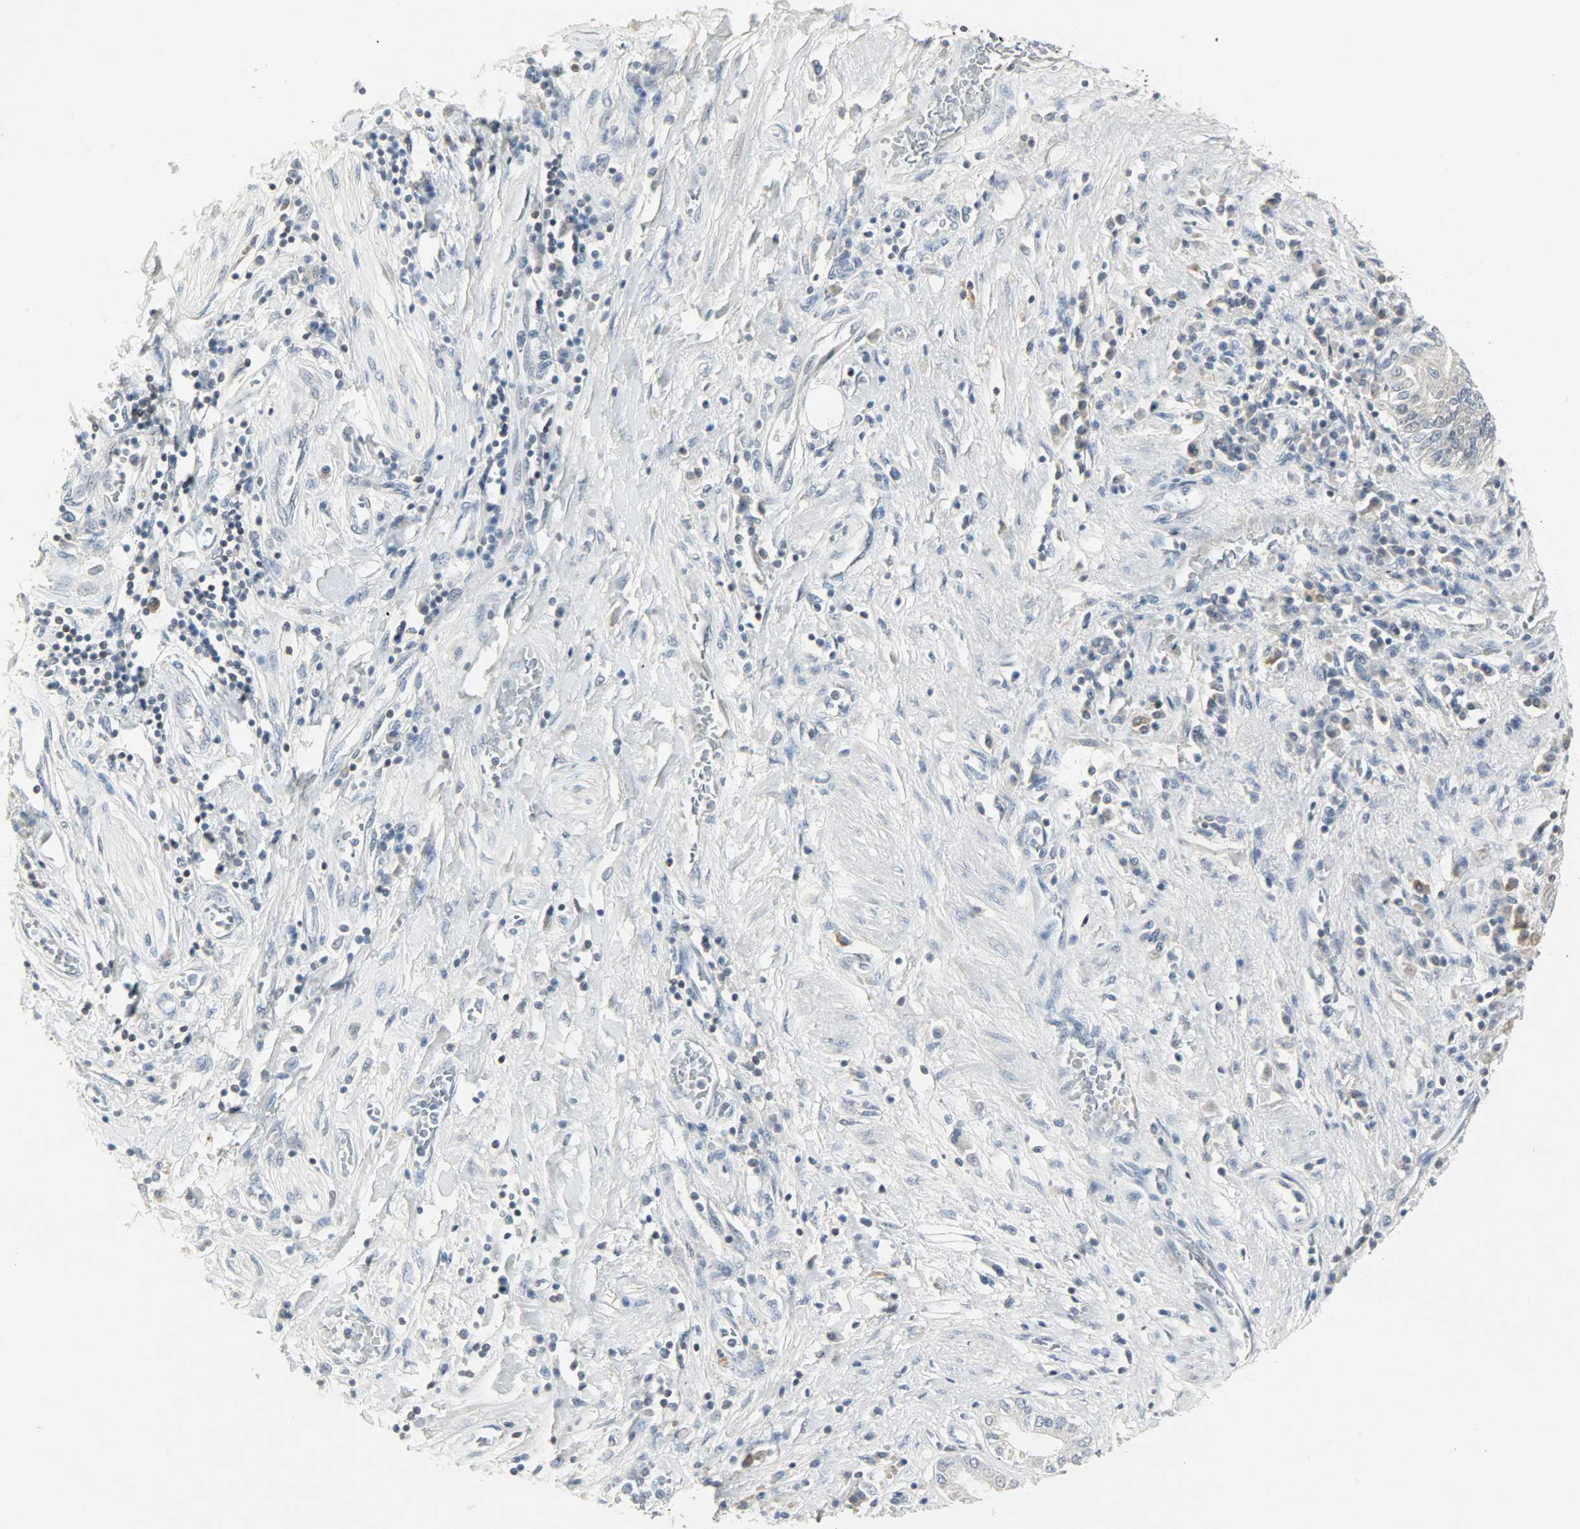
{"staining": {"intensity": "weak", "quantity": "25%-75%", "location": "cytoplasmic/membranous,nuclear"}, "tissue": "pancreatic cancer", "cell_type": "Tumor cells", "image_type": "cancer", "snomed": [{"axis": "morphology", "description": "Adenocarcinoma, NOS"}, {"axis": "topography", "description": "Pancreas"}], "caption": "Pancreatic adenocarcinoma stained with DAB (3,3'-diaminobenzidine) immunohistochemistry (IHC) shows low levels of weak cytoplasmic/membranous and nuclear staining in about 25%-75% of tumor cells.", "gene": "CAMK4", "patient": {"sex": "female", "age": 48}}